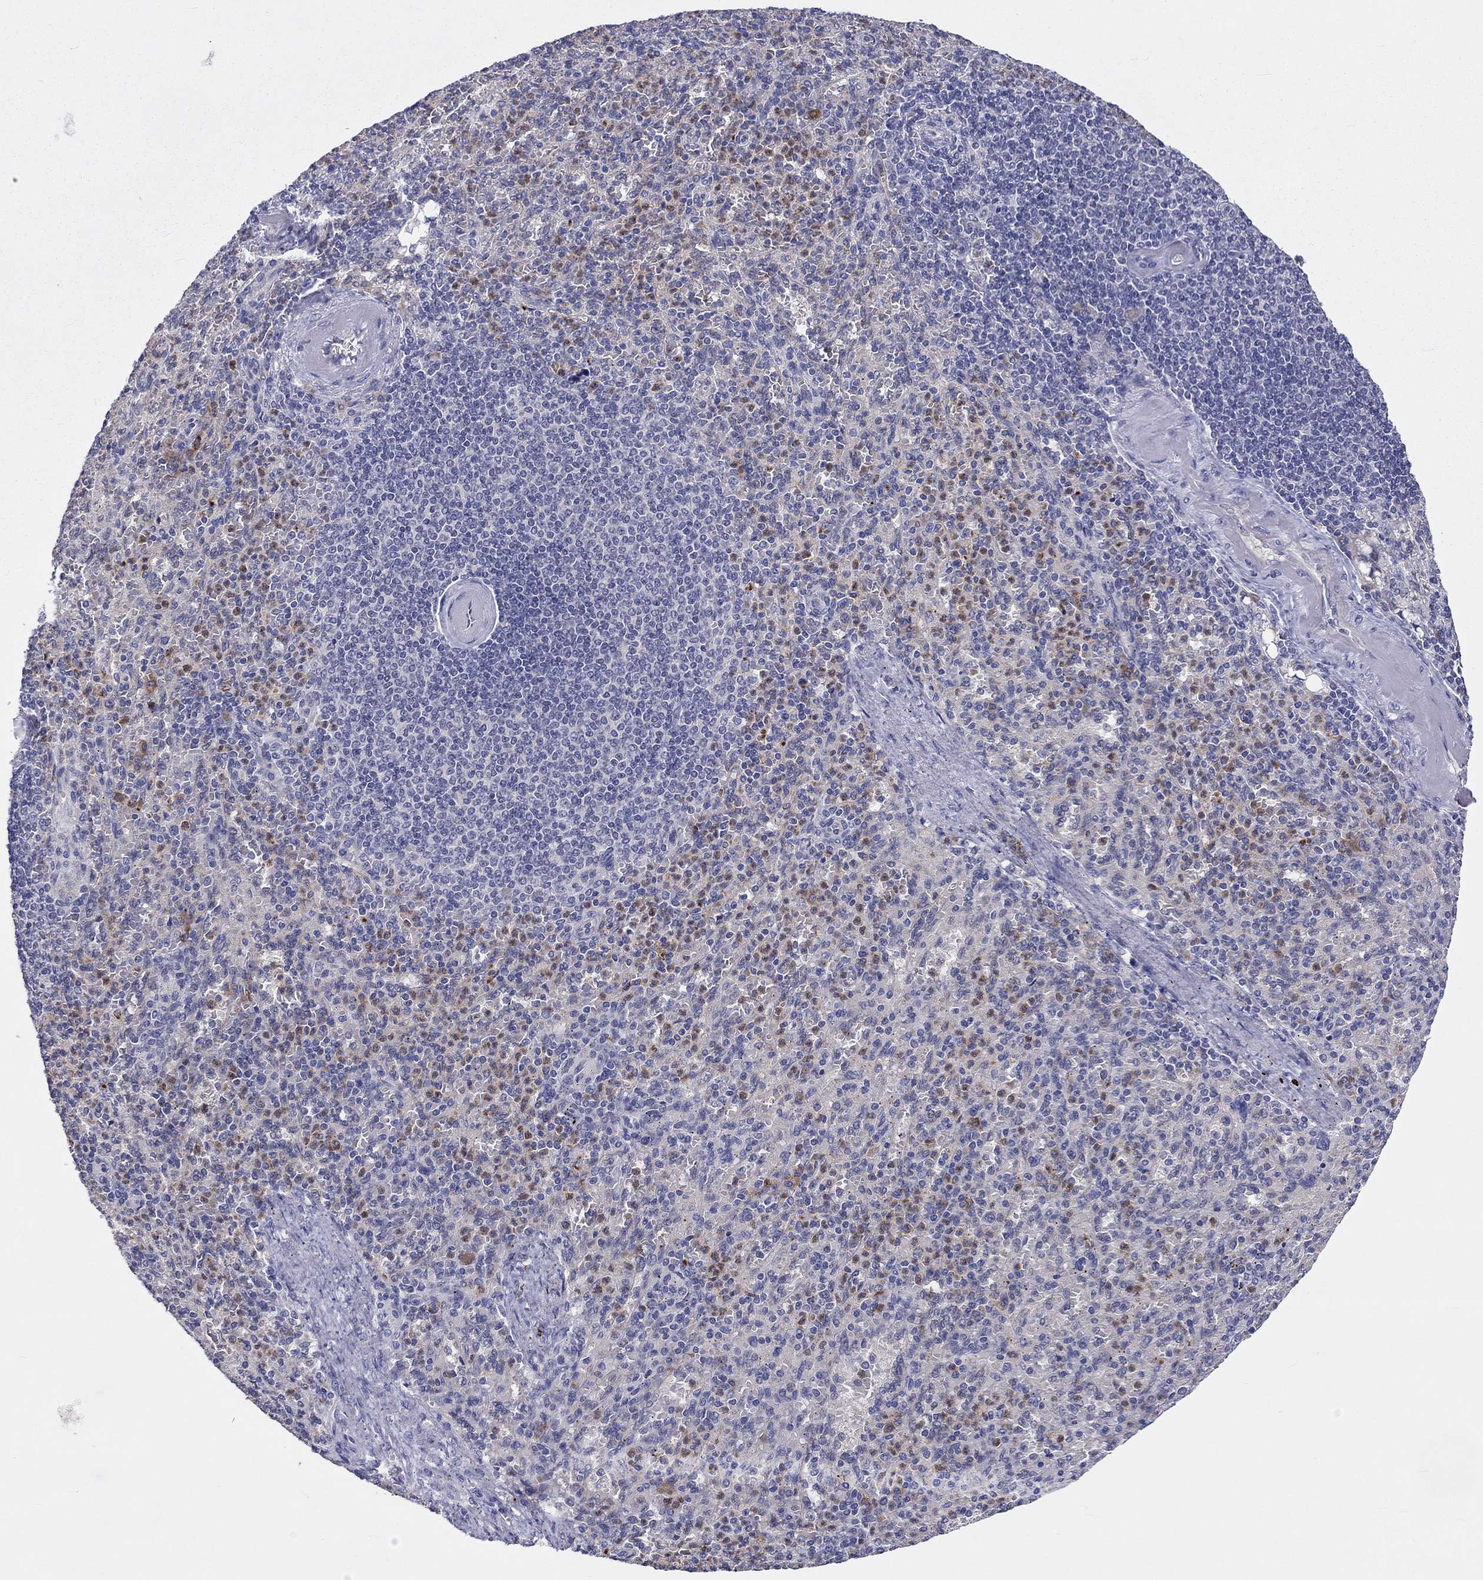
{"staining": {"intensity": "moderate", "quantity": "<25%", "location": "cytoplasmic/membranous"}, "tissue": "spleen", "cell_type": "Cells in red pulp", "image_type": "normal", "snomed": [{"axis": "morphology", "description": "Normal tissue, NOS"}, {"axis": "topography", "description": "Spleen"}], "caption": "Immunohistochemical staining of unremarkable human spleen reveals low levels of moderate cytoplasmic/membranous expression in approximately <25% of cells in red pulp. (Stains: DAB (3,3'-diaminobenzidine) in brown, nuclei in blue, Microscopy: brightfield microscopy at high magnification).", "gene": "ABCG4", "patient": {"sex": "female", "age": 74}}